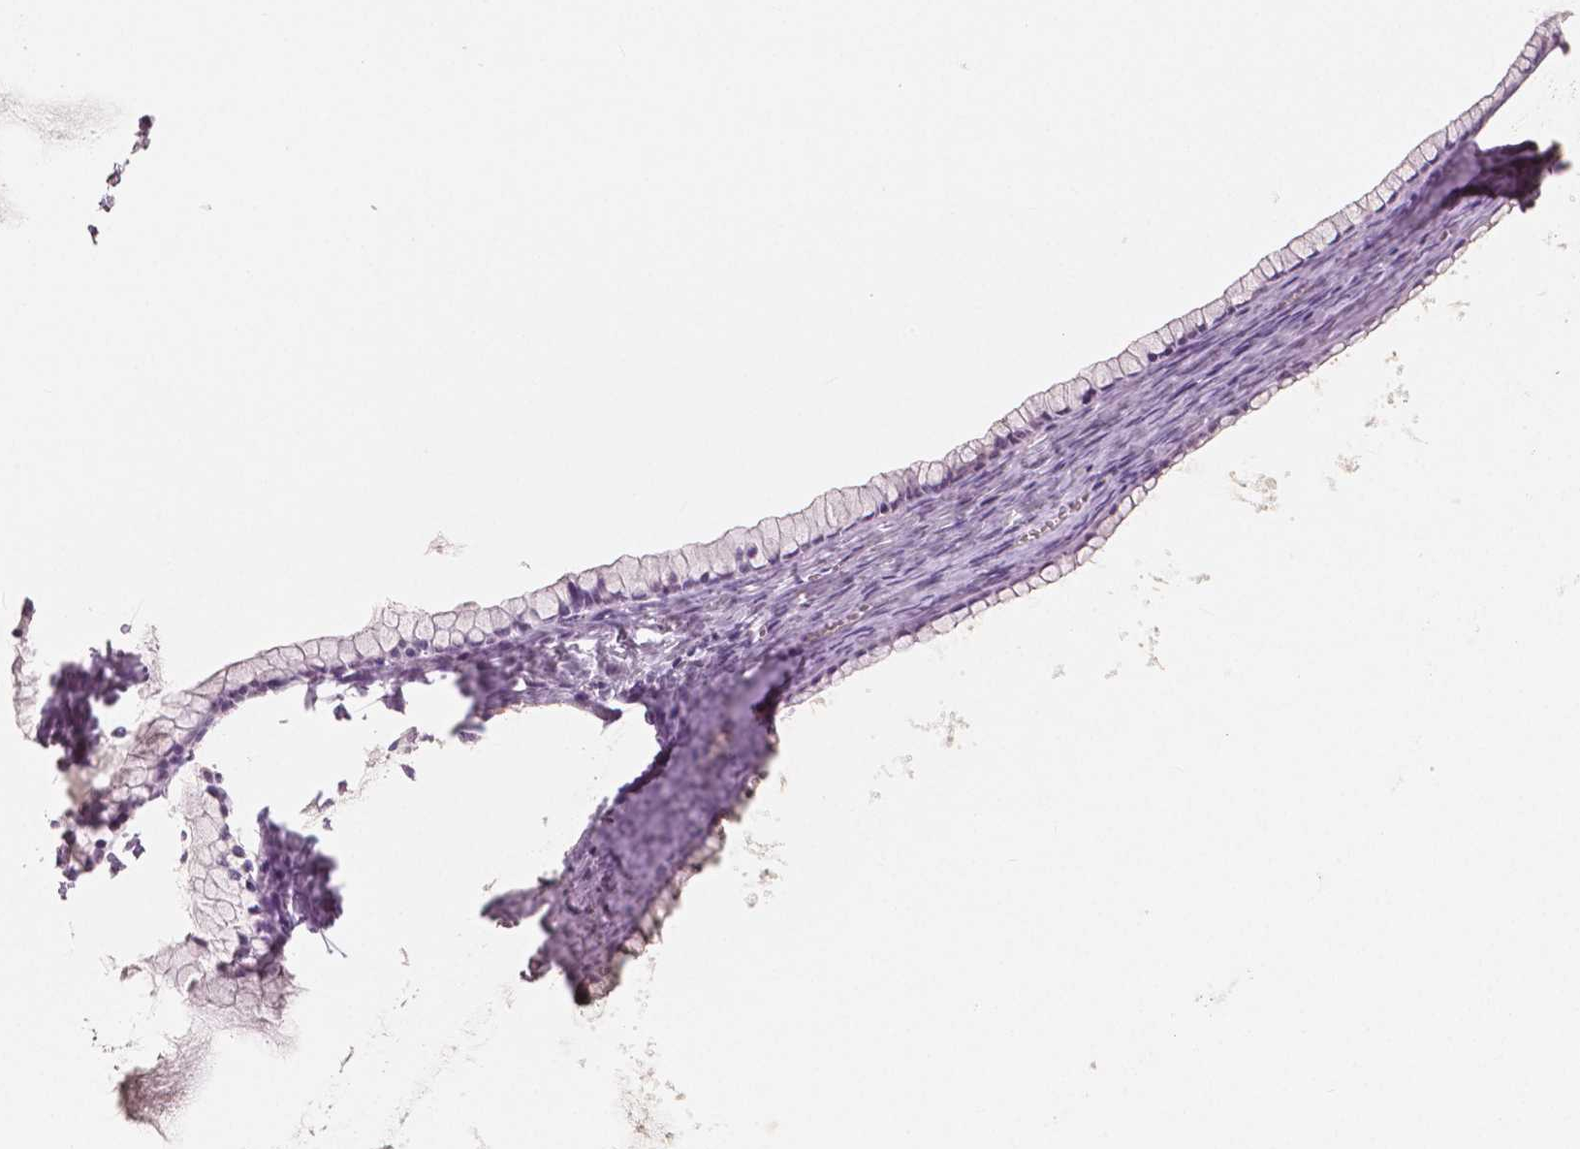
{"staining": {"intensity": "negative", "quantity": "none", "location": "none"}, "tissue": "ovarian cancer", "cell_type": "Tumor cells", "image_type": "cancer", "snomed": [{"axis": "morphology", "description": "Cystadenocarcinoma, mucinous, NOS"}, {"axis": "topography", "description": "Ovary"}], "caption": "An immunohistochemistry (IHC) micrograph of ovarian mucinous cystadenocarcinoma is shown. There is no staining in tumor cells of ovarian mucinous cystadenocarcinoma. (Stains: DAB immunohistochemistry (IHC) with hematoxylin counter stain, Microscopy: brightfield microscopy at high magnification).", "gene": "RNASE7", "patient": {"sex": "female", "age": 41}}